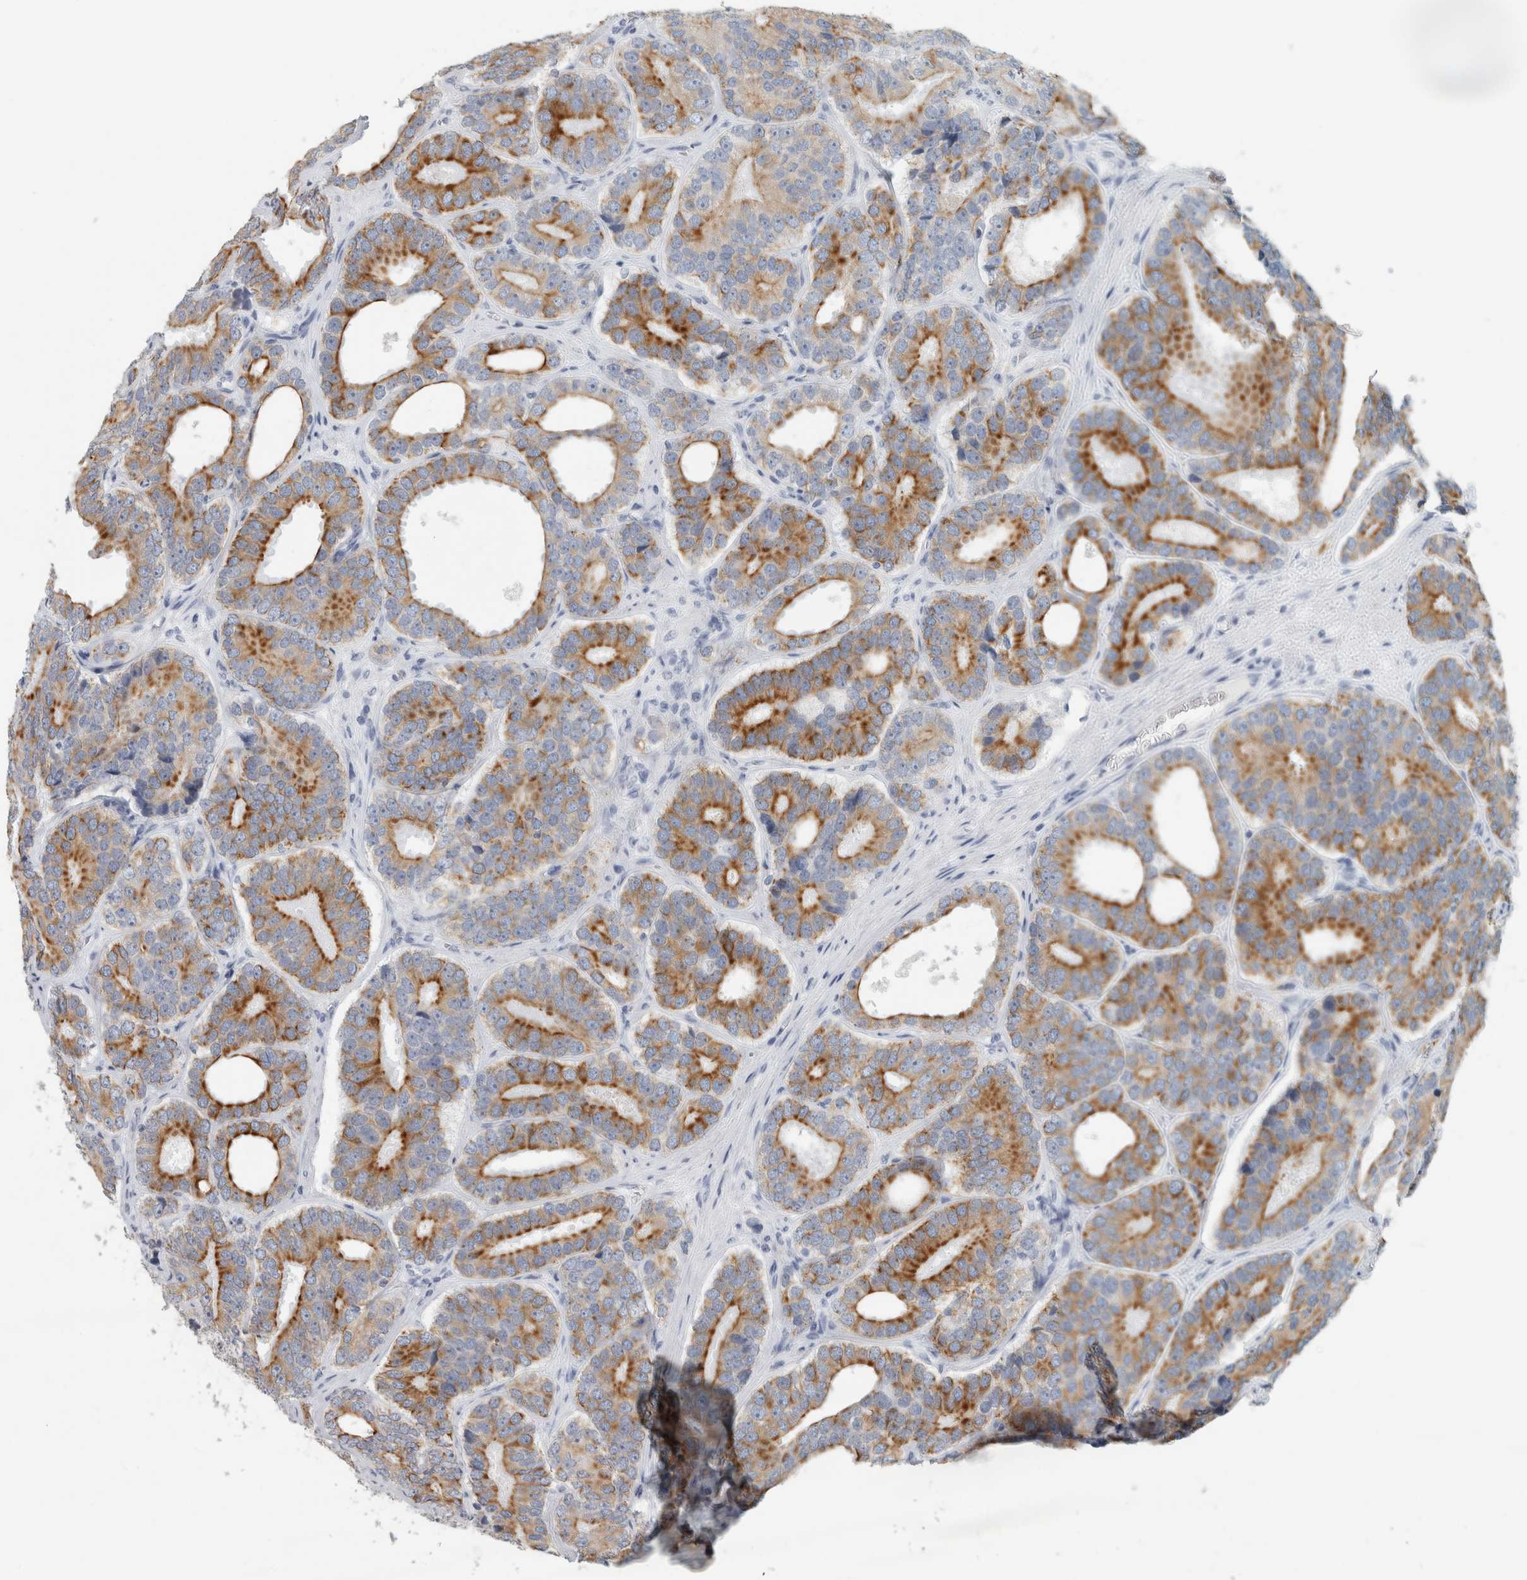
{"staining": {"intensity": "strong", "quantity": ">75%", "location": "cytoplasmic/membranous"}, "tissue": "prostate cancer", "cell_type": "Tumor cells", "image_type": "cancer", "snomed": [{"axis": "morphology", "description": "Adenocarcinoma, High grade"}, {"axis": "topography", "description": "Prostate"}], "caption": "Immunohistochemical staining of human prostate adenocarcinoma (high-grade) displays high levels of strong cytoplasmic/membranous positivity in approximately >75% of tumor cells.", "gene": "SLC28A3", "patient": {"sex": "male", "age": 56}}